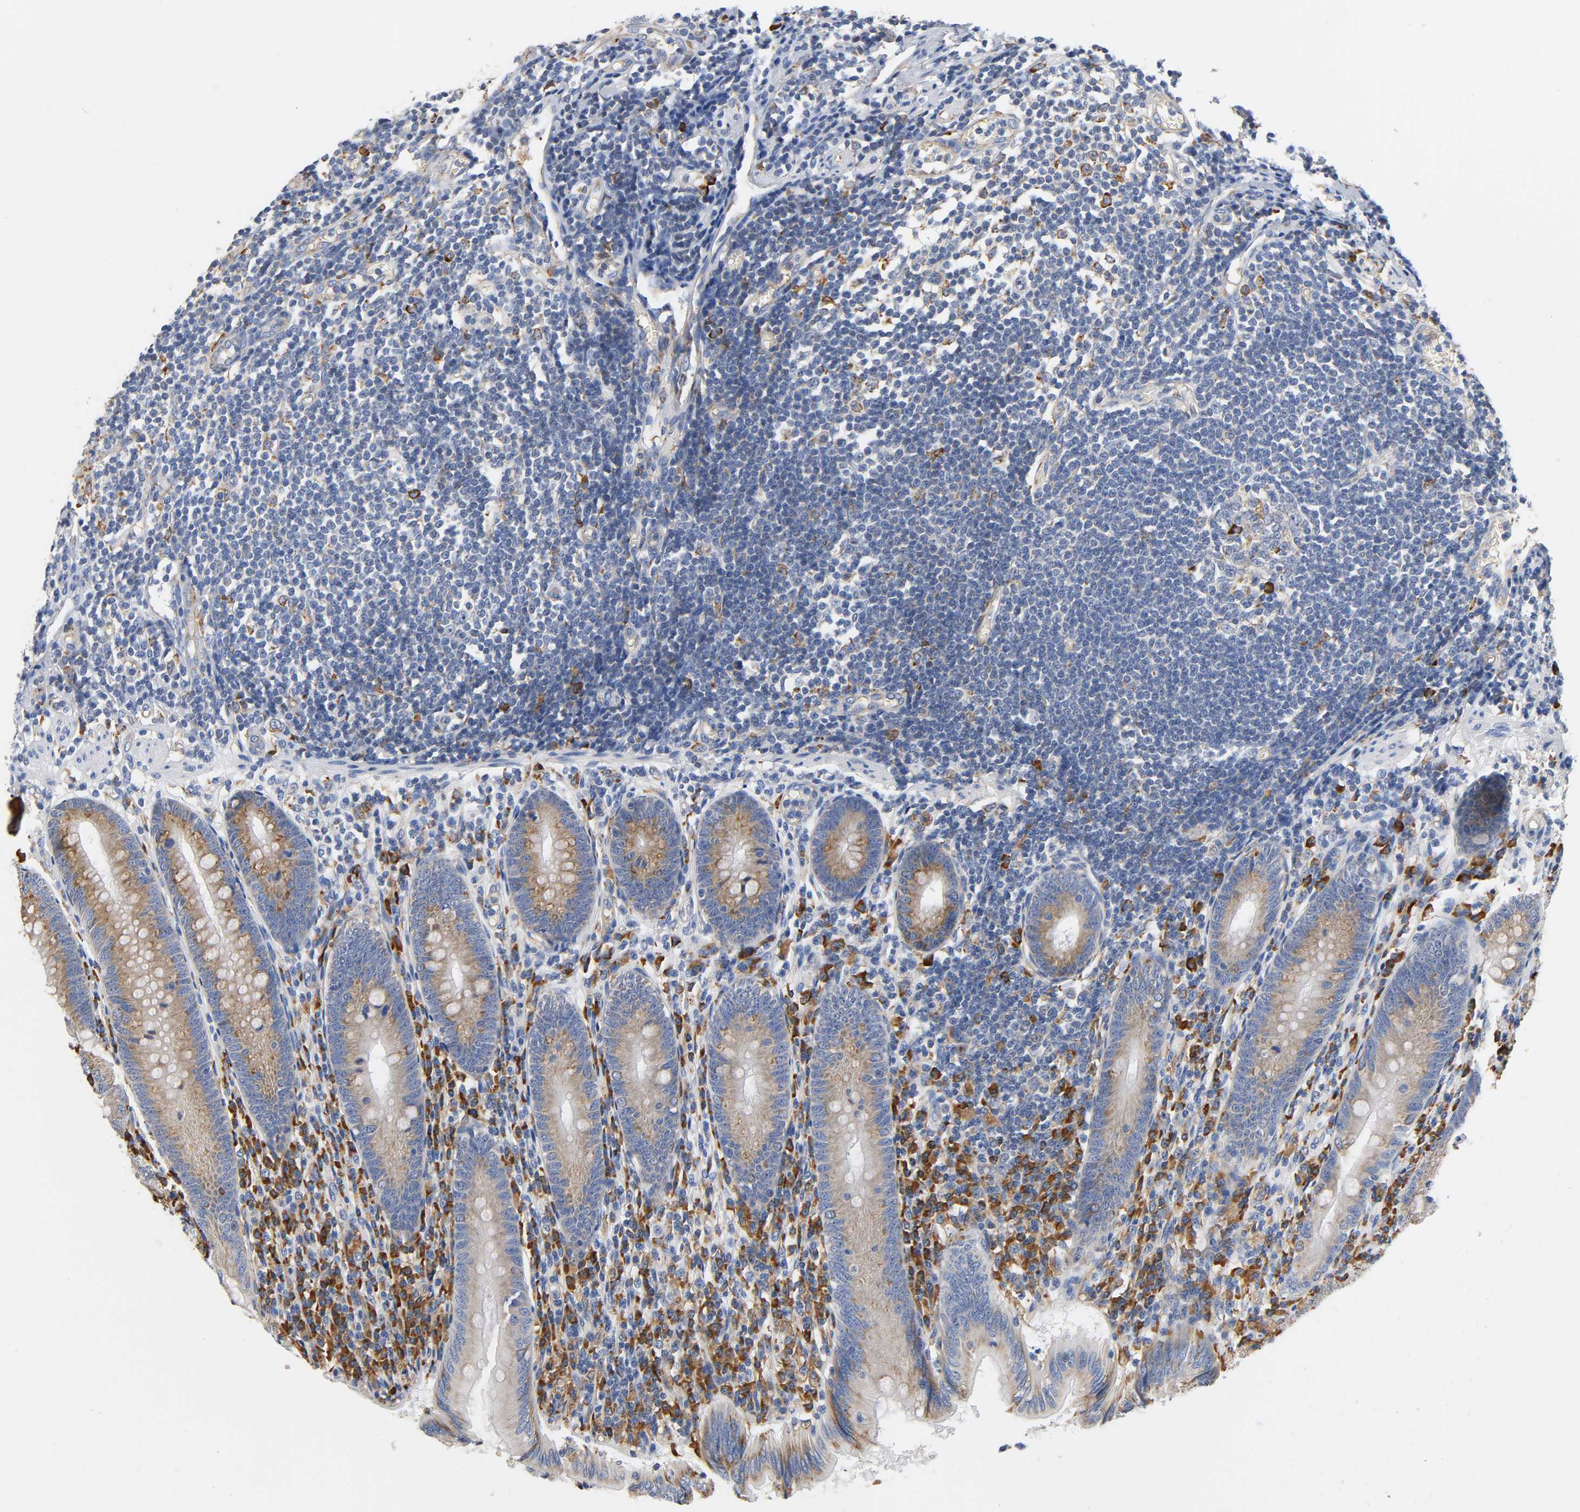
{"staining": {"intensity": "moderate", "quantity": ">75%", "location": "cytoplasmic/membranous"}, "tissue": "appendix", "cell_type": "Glandular cells", "image_type": "normal", "snomed": [{"axis": "morphology", "description": "Normal tissue, NOS"}, {"axis": "morphology", "description": "Inflammation, NOS"}, {"axis": "topography", "description": "Appendix"}], "caption": "Immunohistochemistry (IHC) (DAB) staining of unremarkable human appendix demonstrates moderate cytoplasmic/membranous protein positivity in approximately >75% of glandular cells.", "gene": "UCKL1", "patient": {"sex": "male", "age": 46}}